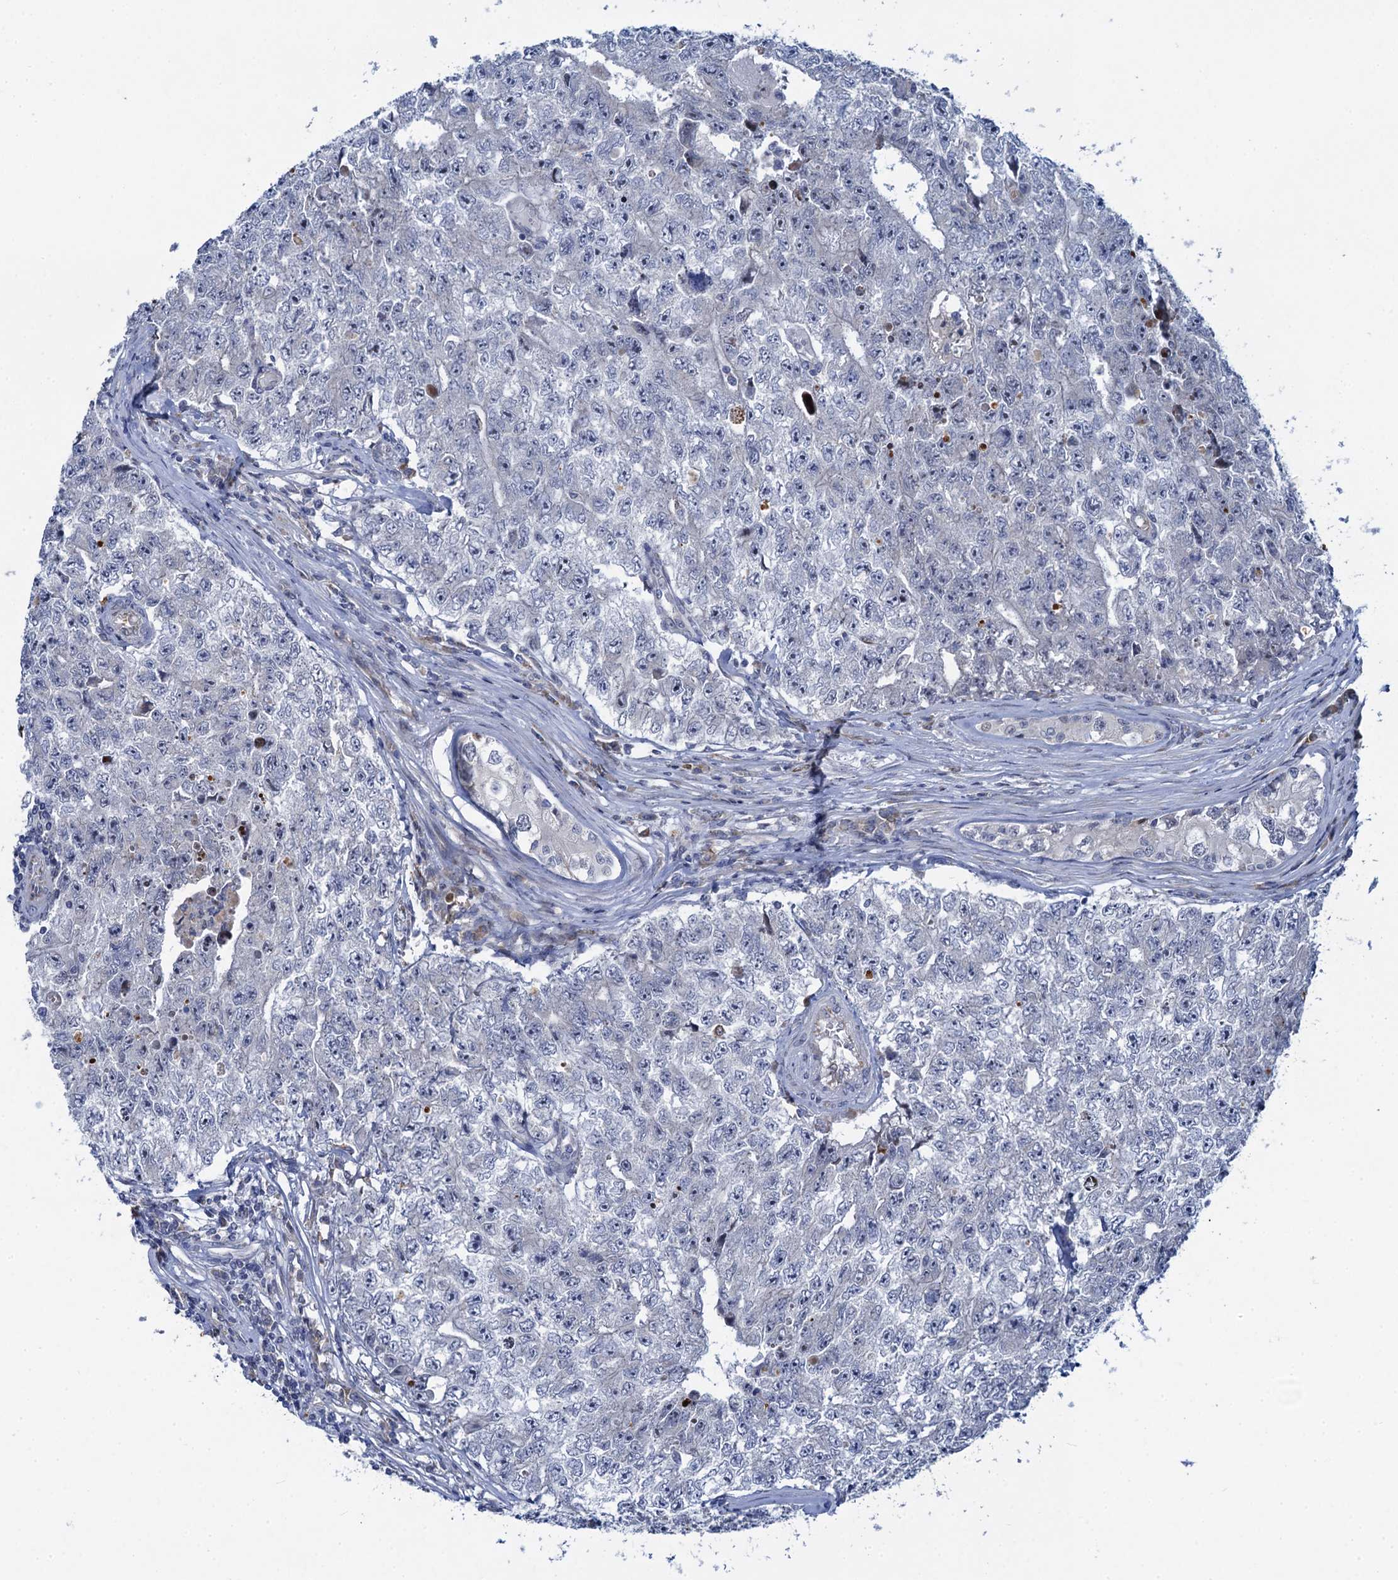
{"staining": {"intensity": "negative", "quantity": "none", "location": "none"}, "tissue": "testis cancer", "cell_type": "Tumor cells", "image_type": "cancer", "snomed": [{"axis": "morphology", "description": "Carcinoma, Embryonal, NOS"}, {"axis": "topography", "description": "Testis"}], "caption": "IHC image of human embryonal carcinoma (testis) stained for a protein (brown), which exhibits no positivity in tumor cells.", "gene": "QPCTL", "patient": {"sex": "male", "age": 17}}